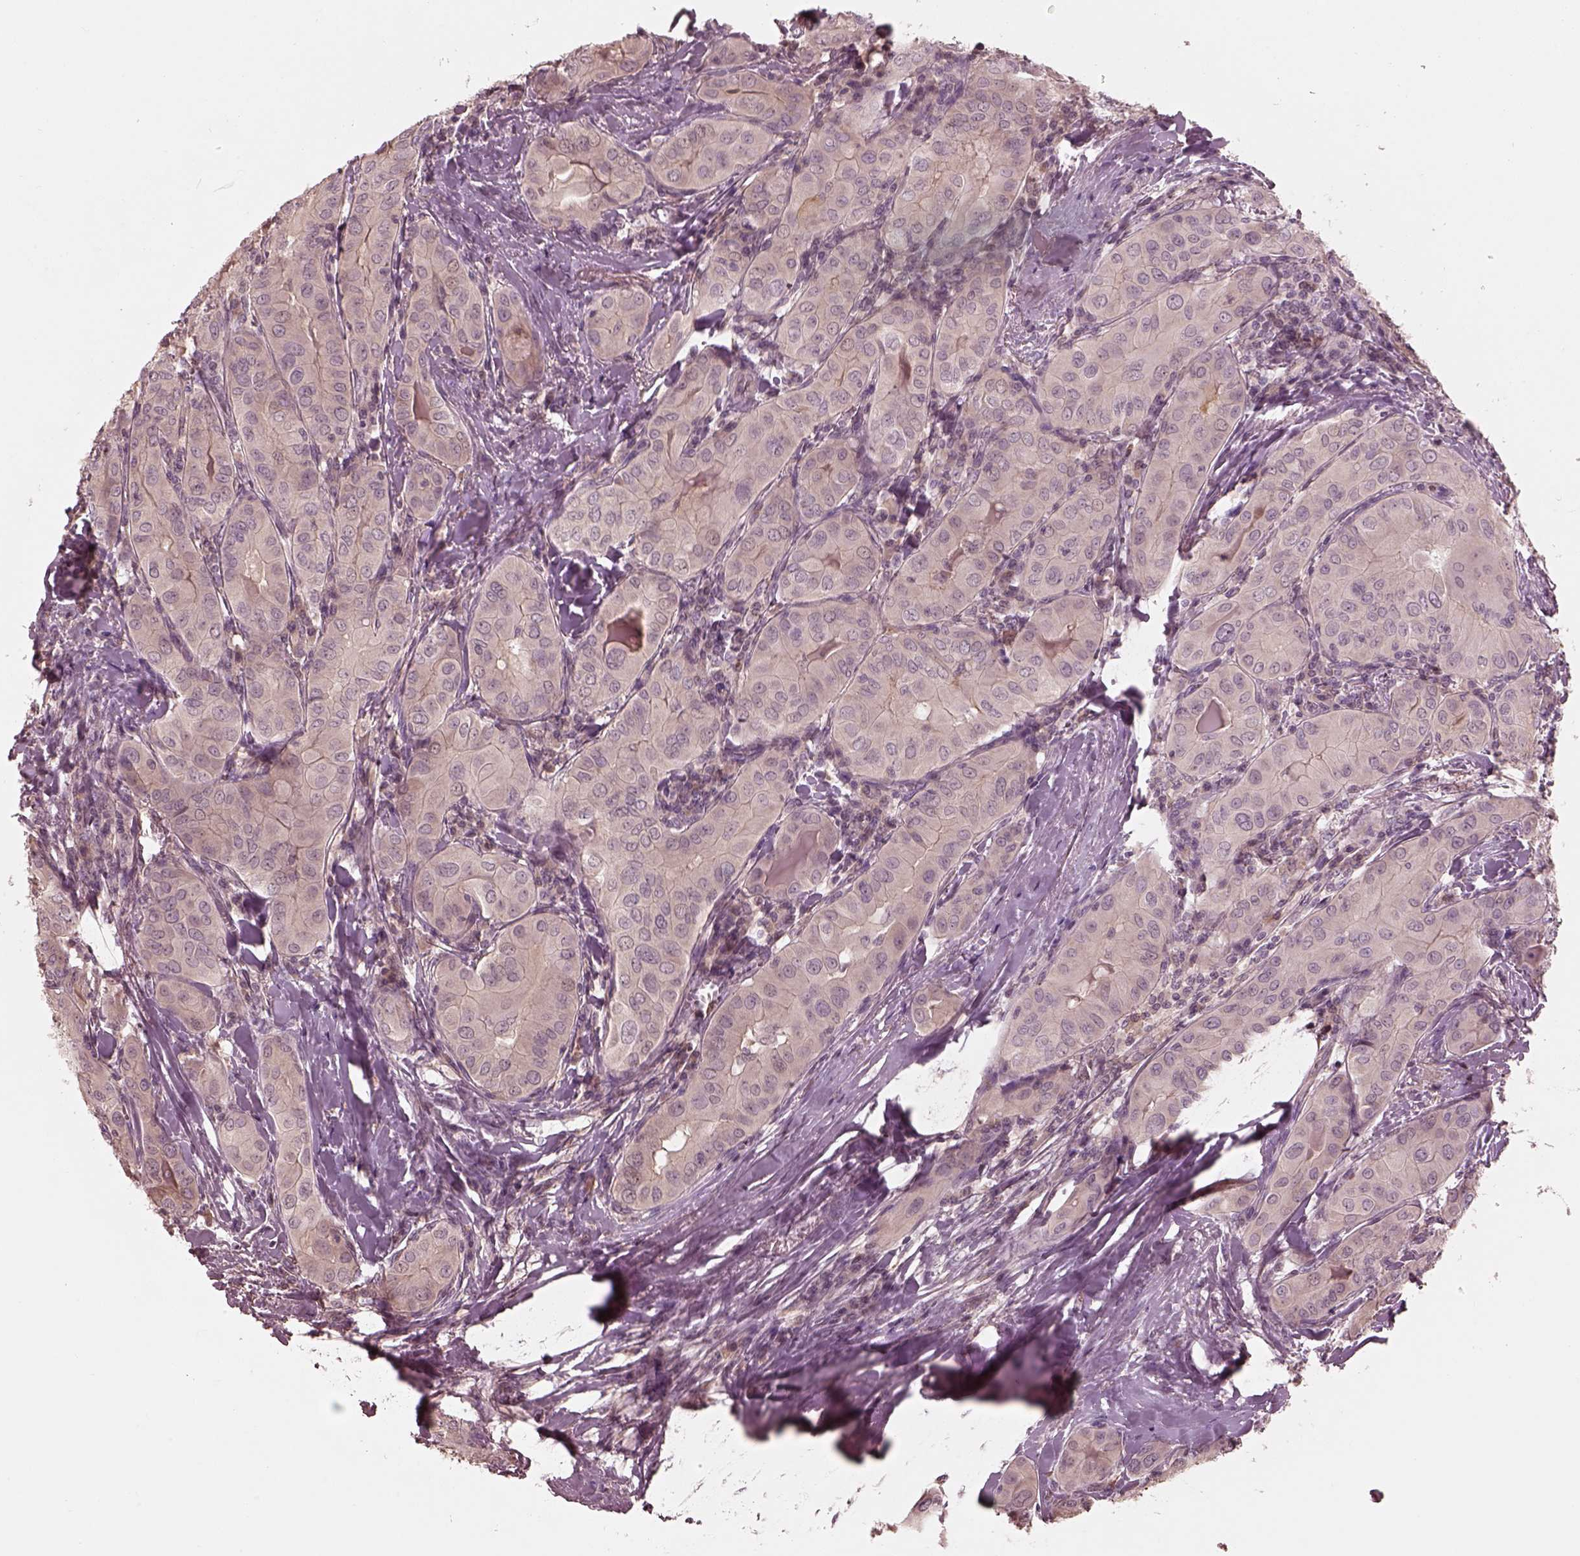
{"staining": {"intensity": "negative", "quantity": "none", "location": "none"}, "tissue": "thyroid cancer", "cell_type": "Tumor cells", "image_type": "cancer", "snomed": [{"axis": "morphology", "description": "Papillary adenocarcinoma, NOS"}, {"axis": "topography", "description": "Thyroid gland"}], "caption": "Immunohistochemistry of human thyroid papillary adenocarcinoma shows no staining in tumor cells.", "gene": "TF", "patient": {"sex": "female", "age": 37}}